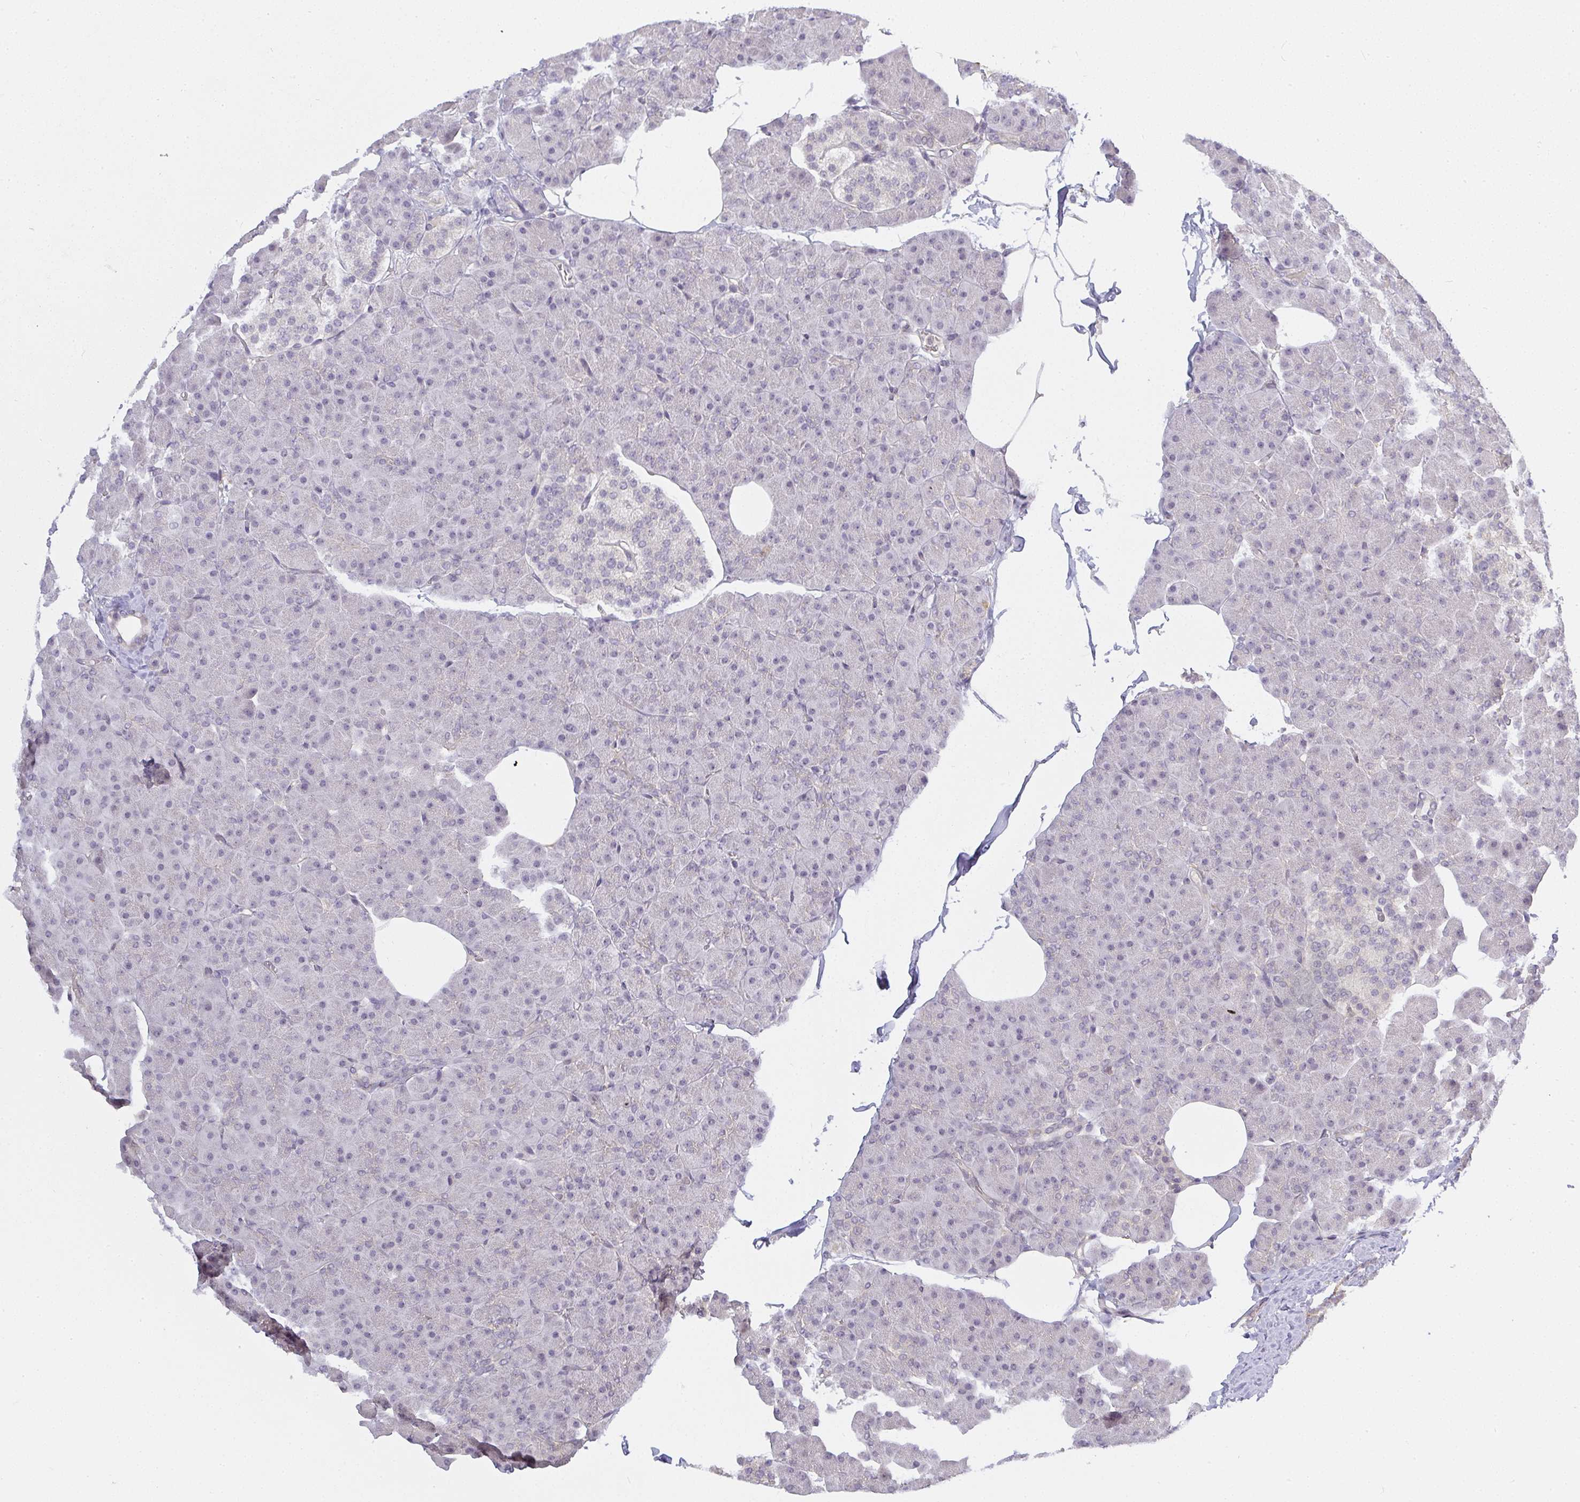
{"staining": {"intensity": "negative", "quantity": "none", "location": "none"}, "tissue": "pancreas", "cell_type": "Exocrine glandular cells", "image_type": "normal", "snomed": [{"axis": "morphology", "description": "Normal tissue, NOS"}, {"axis": "topography", "description": "Pancreas"}], "caption": "Exocrine glandular cells show no significant protein staining in benign pancreas. Nuclei are stained in blue.", "gene": "GSDMB", "patient": {"sex": "male", "age": 35}}